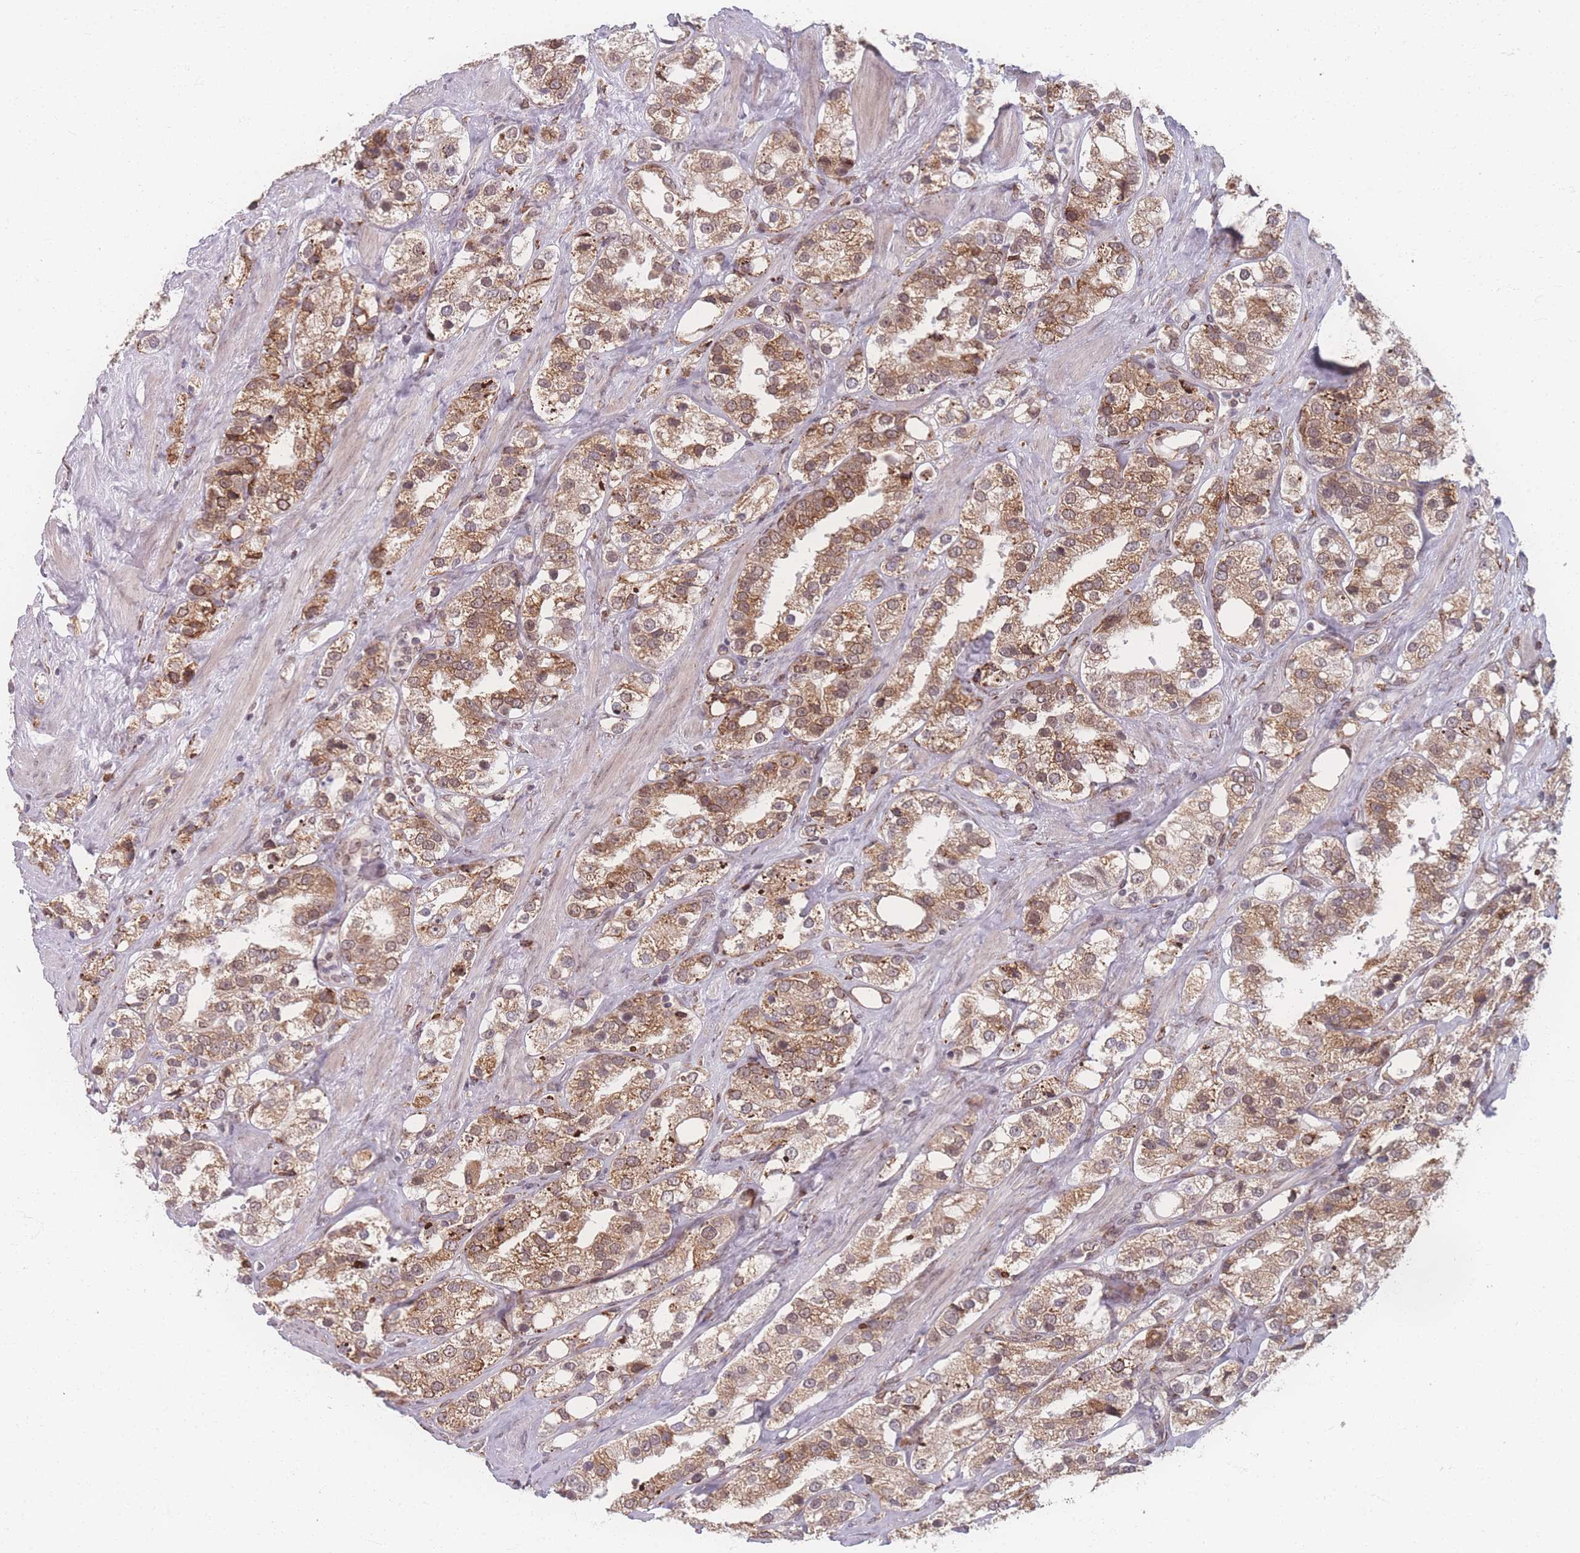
{"staining": {"intensity": "moderate", "quantity": ">75%", "location": "cytoplasmic/membranous,nuclear"}, "tissue": "prostate cancer", "cell_type": "Tumor cells", "image_type": "cancer", "snomed": [{"axis": "morphology", "description": "Adenocarcinoma, NOS"}, {"axis": "topography", "description": "Prostate"}], "caption": "The photomicrograph reveals staining of adenocarcinoma (prostate), revealing moderate cytoplasmic/membranous and nuclear protein positivity (brown color) within tumor cells.", "gene": "ZC3H13", "patient": {"sex": "male", "age": 79}}